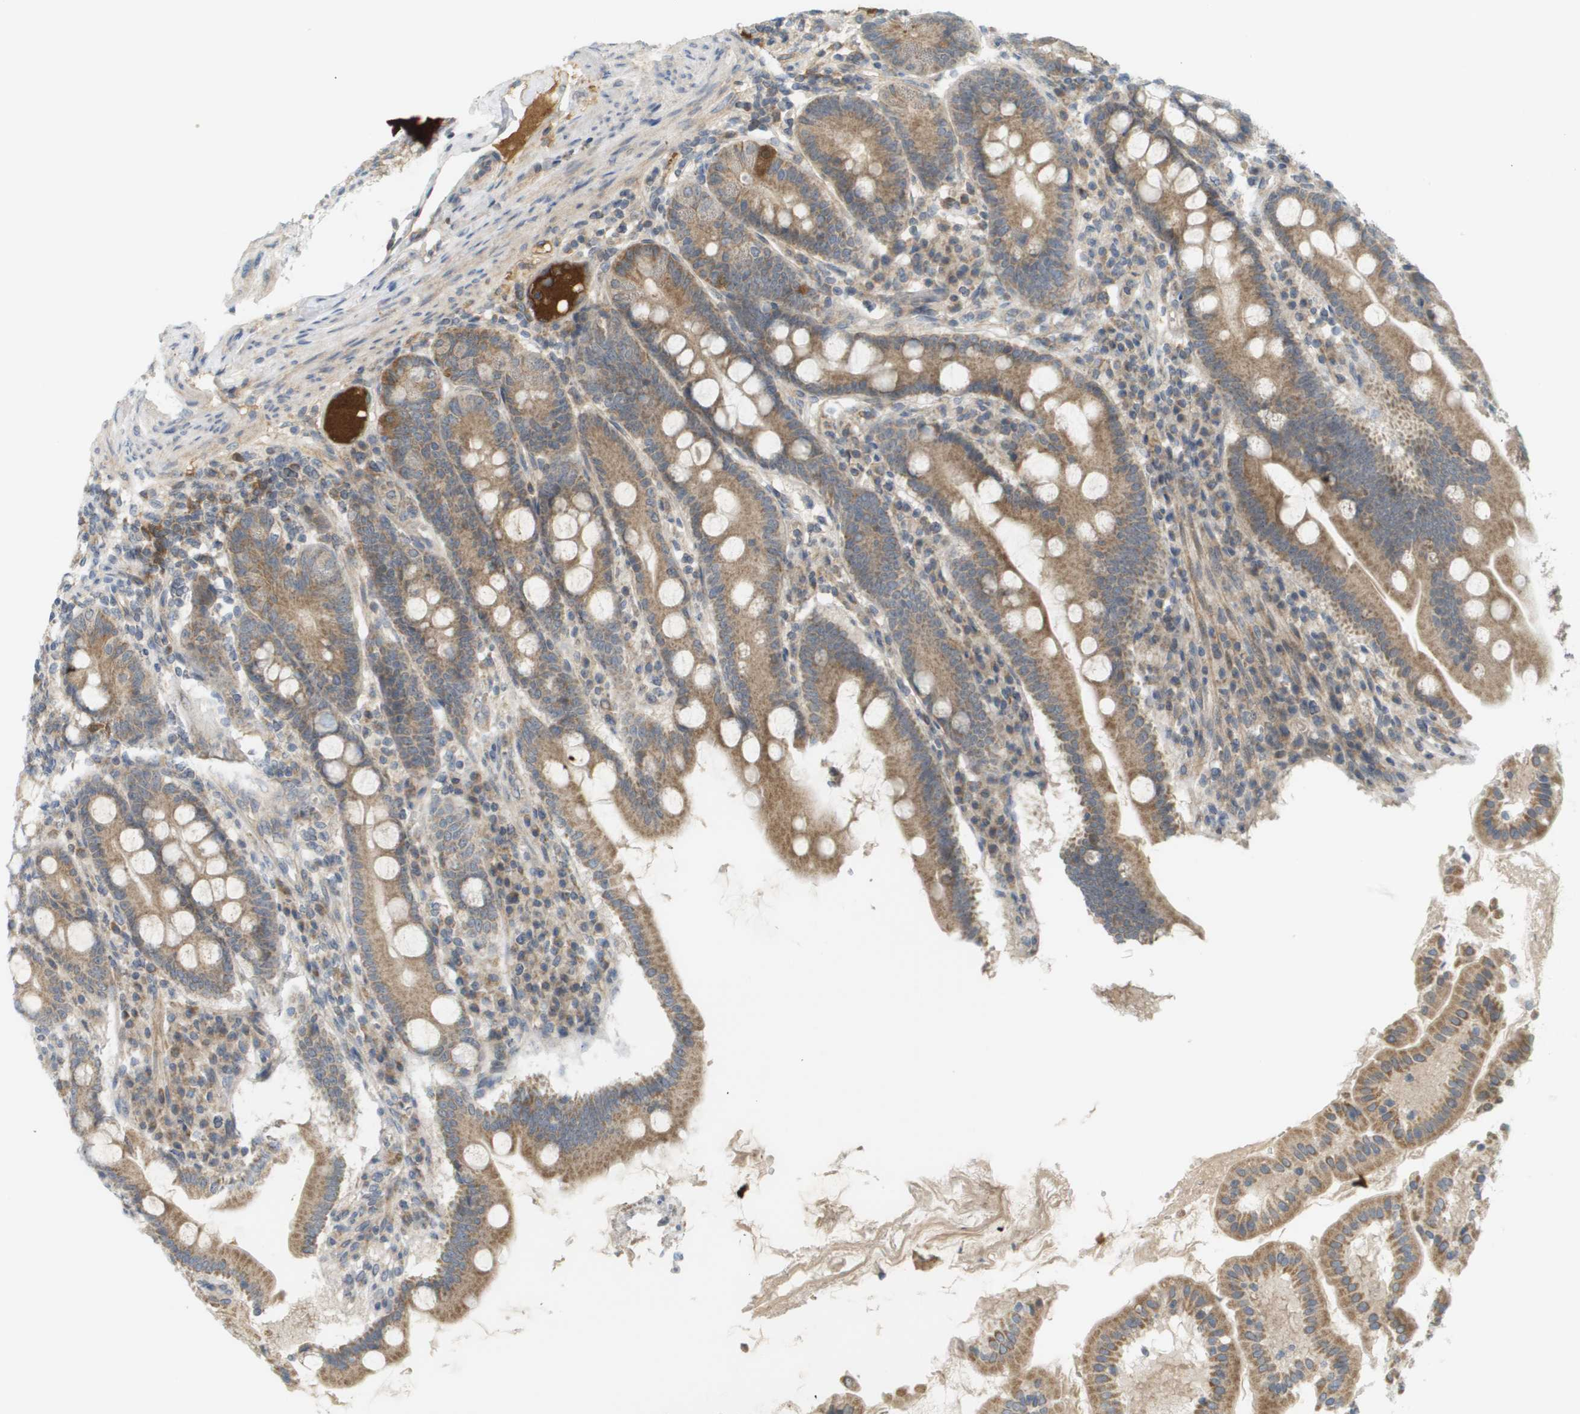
{"staining": {"intensity": "moderate", "quantity": ">75%", "location": "cytoplasmic/membranous"}, "tissue": "duodenum", "cell_type": "Glandular cells", "image_type": "normal", "snomed": [{"axis": "morphology", "description": "Normal tissue, NOS"}, {"axis": "topography", "description": "Duodenum"}], "caption": "A histopathology image of duodenum stained for a protein exhibits moderate cytoplasmic/membranous brown staining in glandular cells. Using DAB (brown) and hematoxylin (blue) stains, captured at high magnification using brightfield microscopy.", "gene": "PROC", "patient": {"sex": "male", "age": 50}}